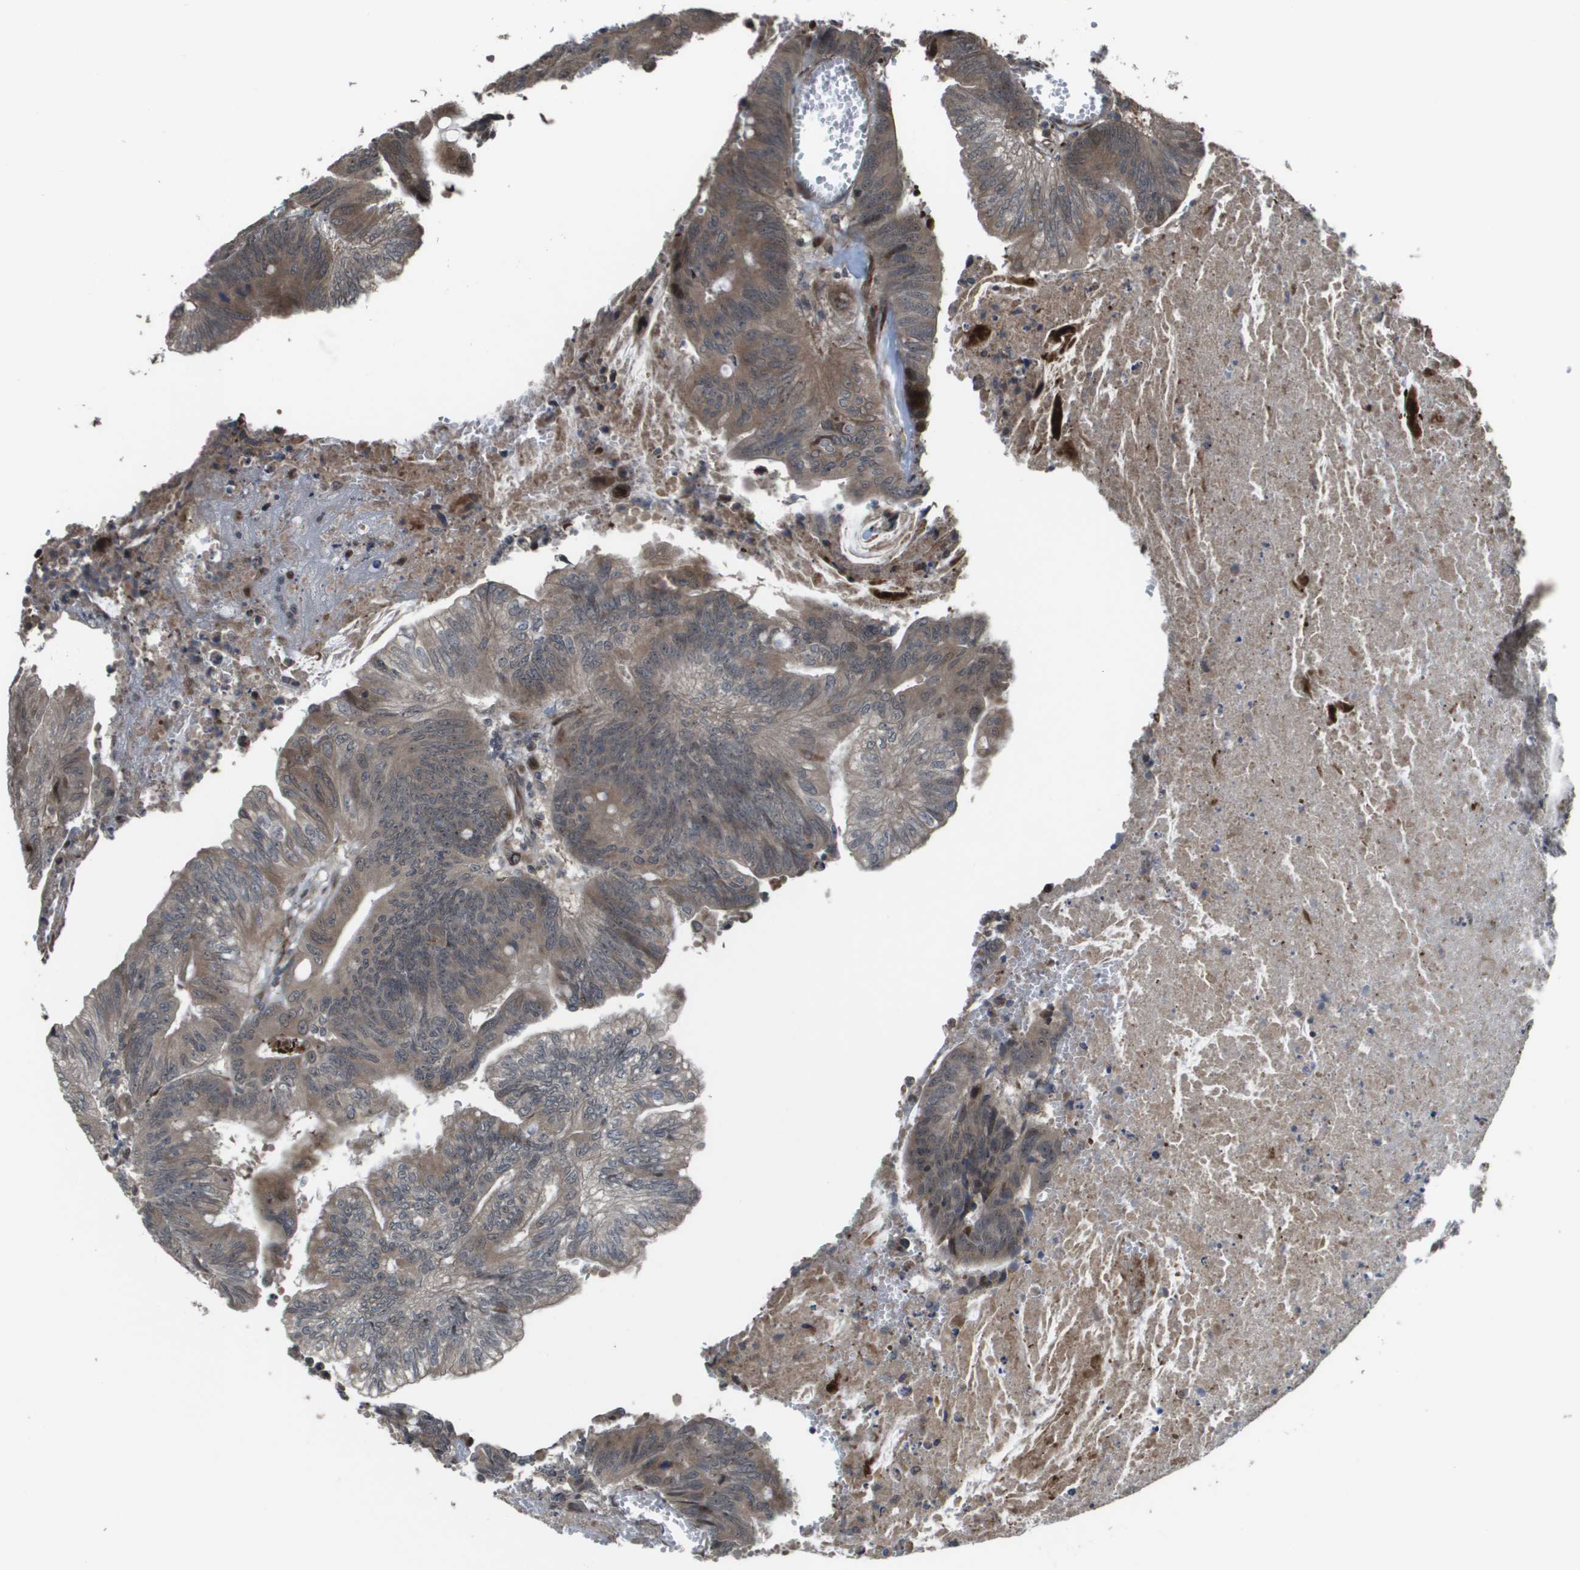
{"staining": {"intensity": "moderate", "quantity": ">75%", "location": "cytoplasmic/membranous"}, "tissue": "colorectal cancer", "cell_type": "Tumor cells", "image_type": "cancer", "snomed": [{"axis": "morphology", "description": "Adenocarcinoma, NOS"}, {"axis": "topography", "description": "Colon"}], "caption": "This is an image of IHC staining of colorectal cancer, which shows moderate staining in the cytoplasmic/membranous of tumor cells.", "gene": "AXIN2", "patient": {"sex": "male", "age": 45}}